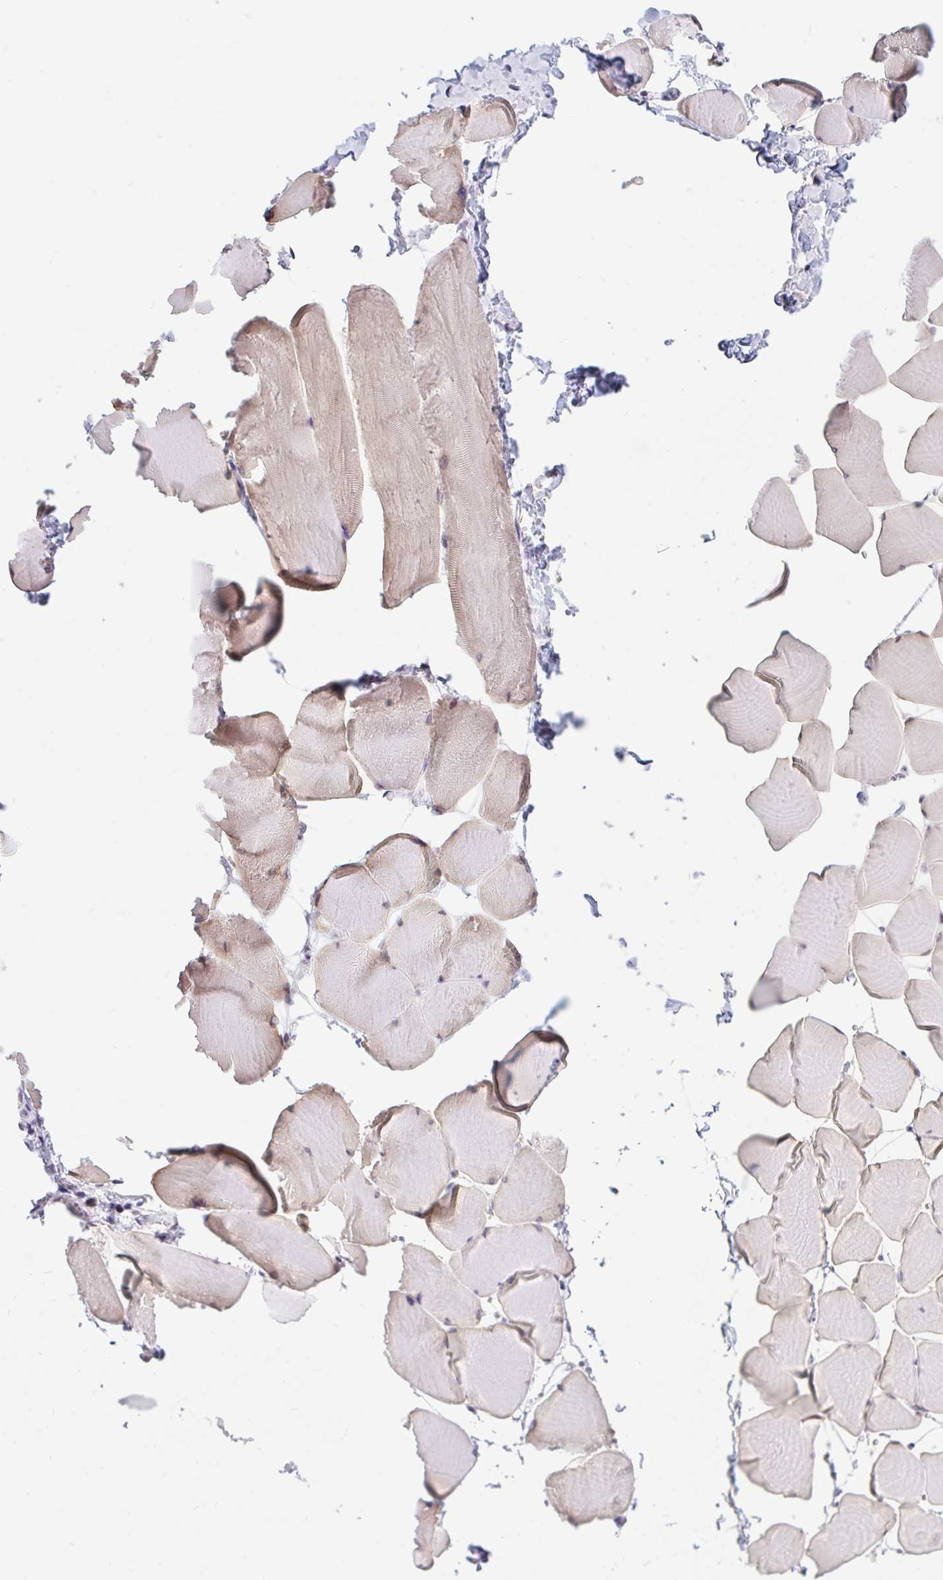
{"staining": {"intensity": "negative", "quantity": "none", "location": "none"}, "tissue": "skeletal muscle", "cell_type": "Myocytes", "image_type": "normal", "snomed": [{"axis": "morphology", "description": "Normal tissue, NOS"}, {"axis": "topography", "description": "Skeletal muscle"}], "caption": "A photomicrograph of human skeletal muscle is negative for staining in myocytes. (Stains: DAB immunohistochemistry (IHC) with hematoxylin counter stain, Microscopy: brightfield microscopy at high magnification).", "gene": "SRSF10", "patient": {"sex": "male", "age": 25}}